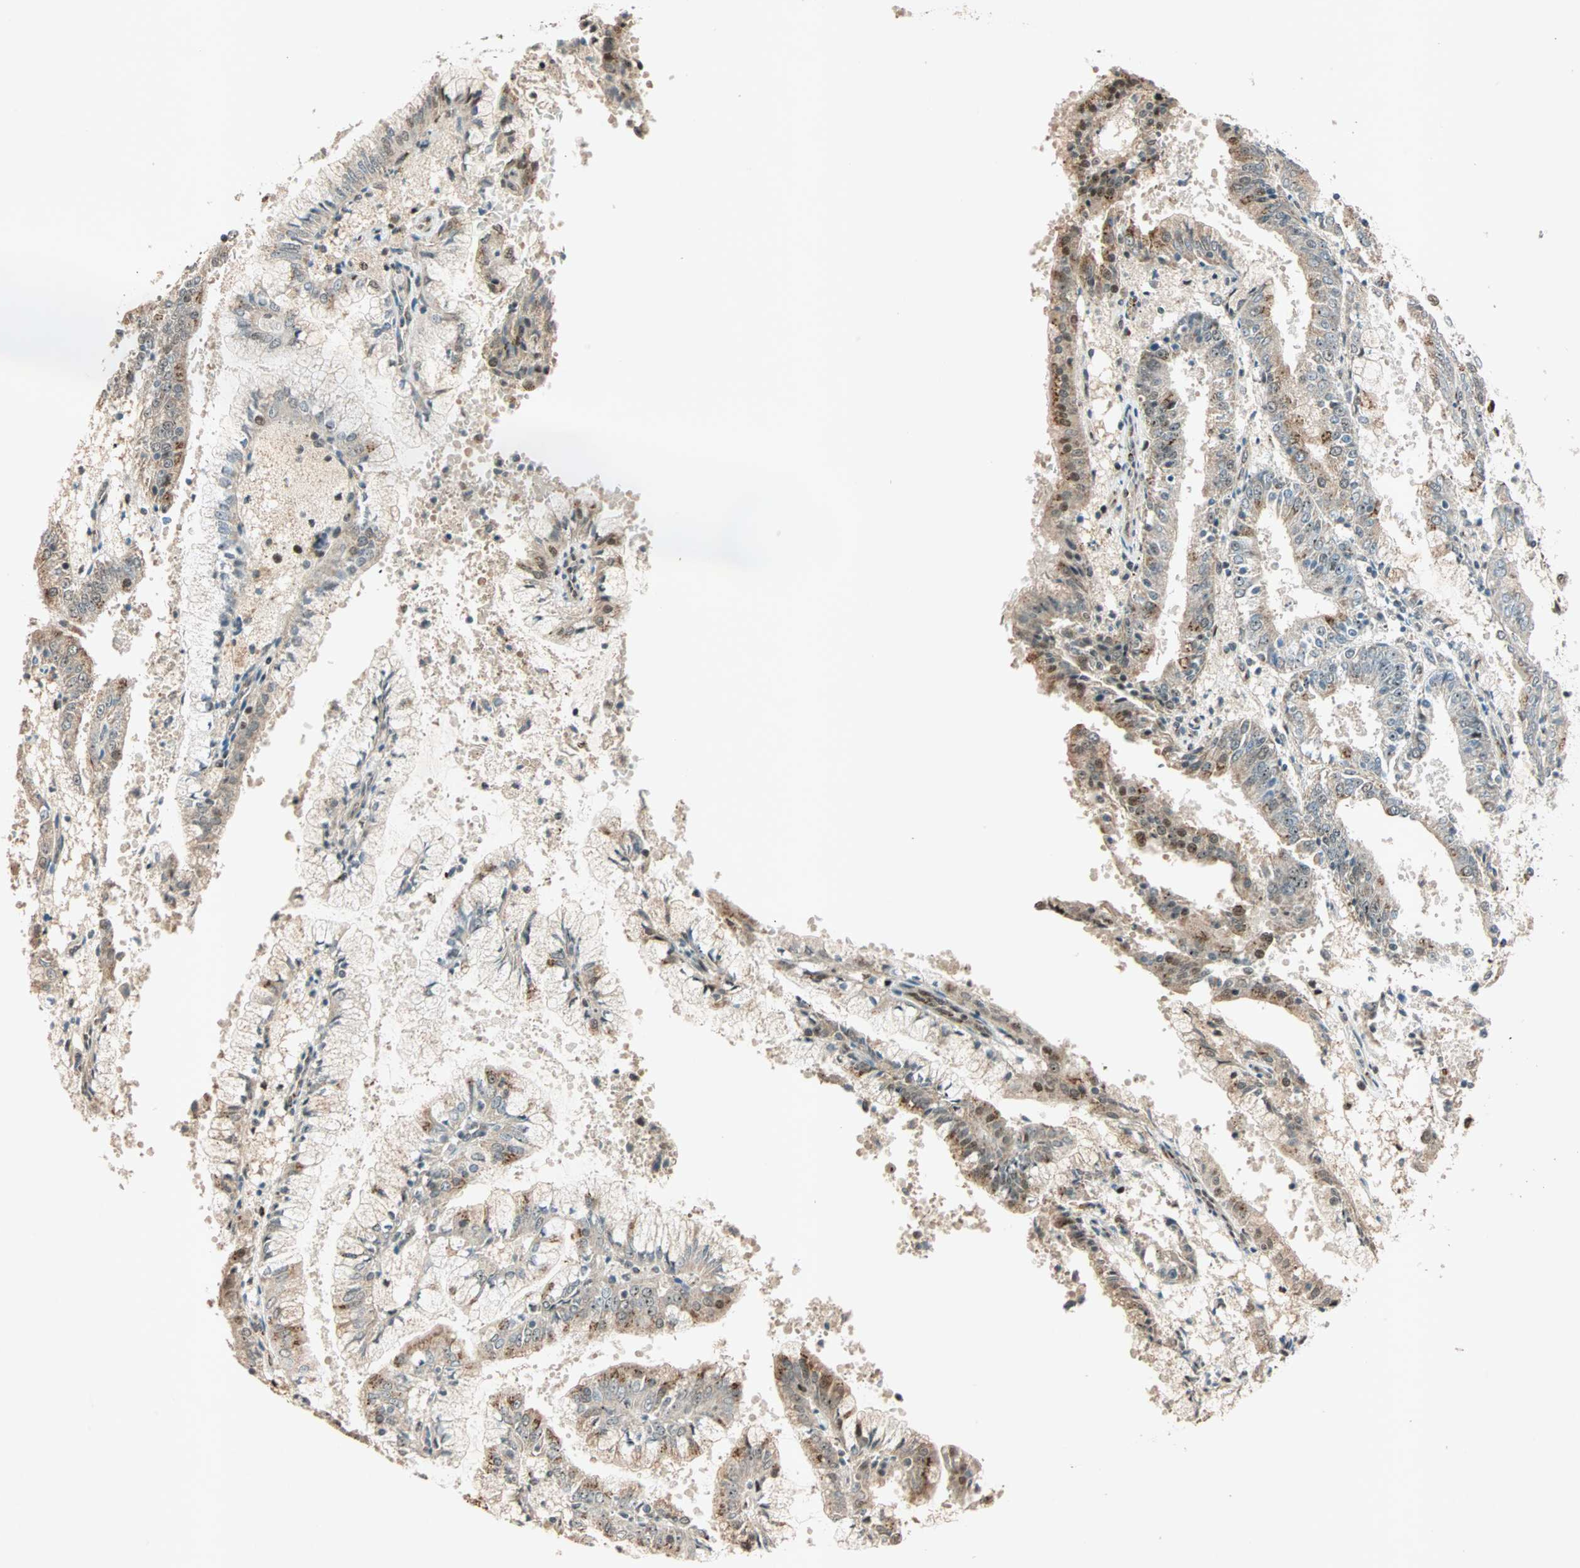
{"staining": {"intensity": "weak", "quantity": "25%-75%", "location": "cytoplasmic/membranous"}, "tissue": "endometrial cancer", "cell_type": "Tumor cells", "image_type": "cancer", "snomed": [{"axis": "morphology", "description": "Adenocarcinoma, NOS"}, {"axis": "topography", "description": "Endometrium"}], "caption": "This micrograph reveals immunohistochemistry staining of adenocarcinoma (endometrial), with low weak cytoplasmic/membranous staining in approximately 25%-75% of tumor cells.", "gene": "PRDM2", "patient": {"sex": "female", "age": 63}}